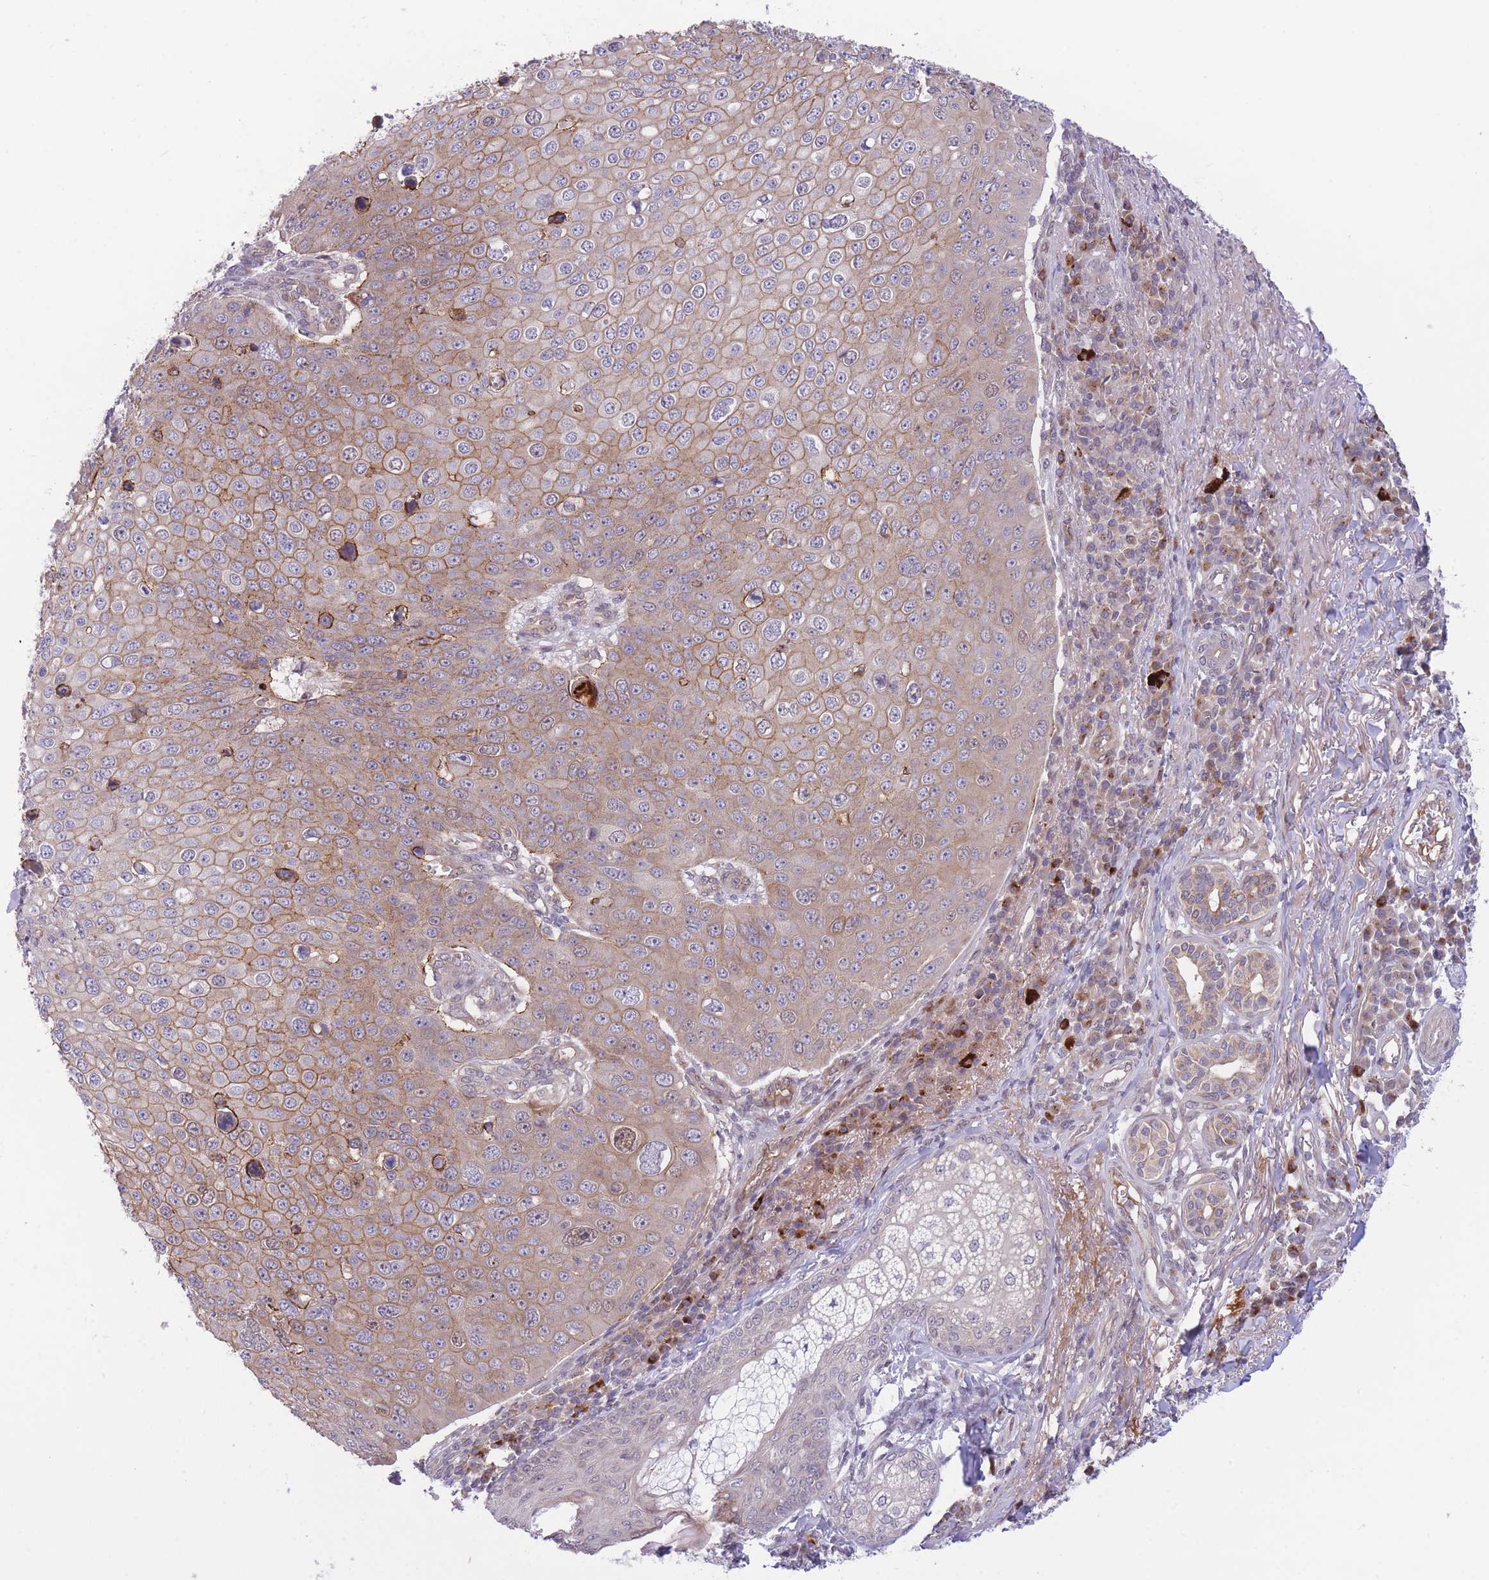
{"staining": {"intensity": "moderate", "quantity": ">75%", "location": "cytoplasmic/membranous"}, "tissue": "skin cancer", "cell_type": "Tumor cells", "image_type": "cancer", "snomed": [{"axis": "morphology", "description": "Squamous cell carcinoma, NOS"}, {"axis": "topography", "description": "Skin"}], "caption": "Moderate cytoplasmic/membranous staining is present in approximately >75% of tumor cells in skin cancer.", "gene": "CDC25B", "patient": {"sex": "male", "age": 71}}